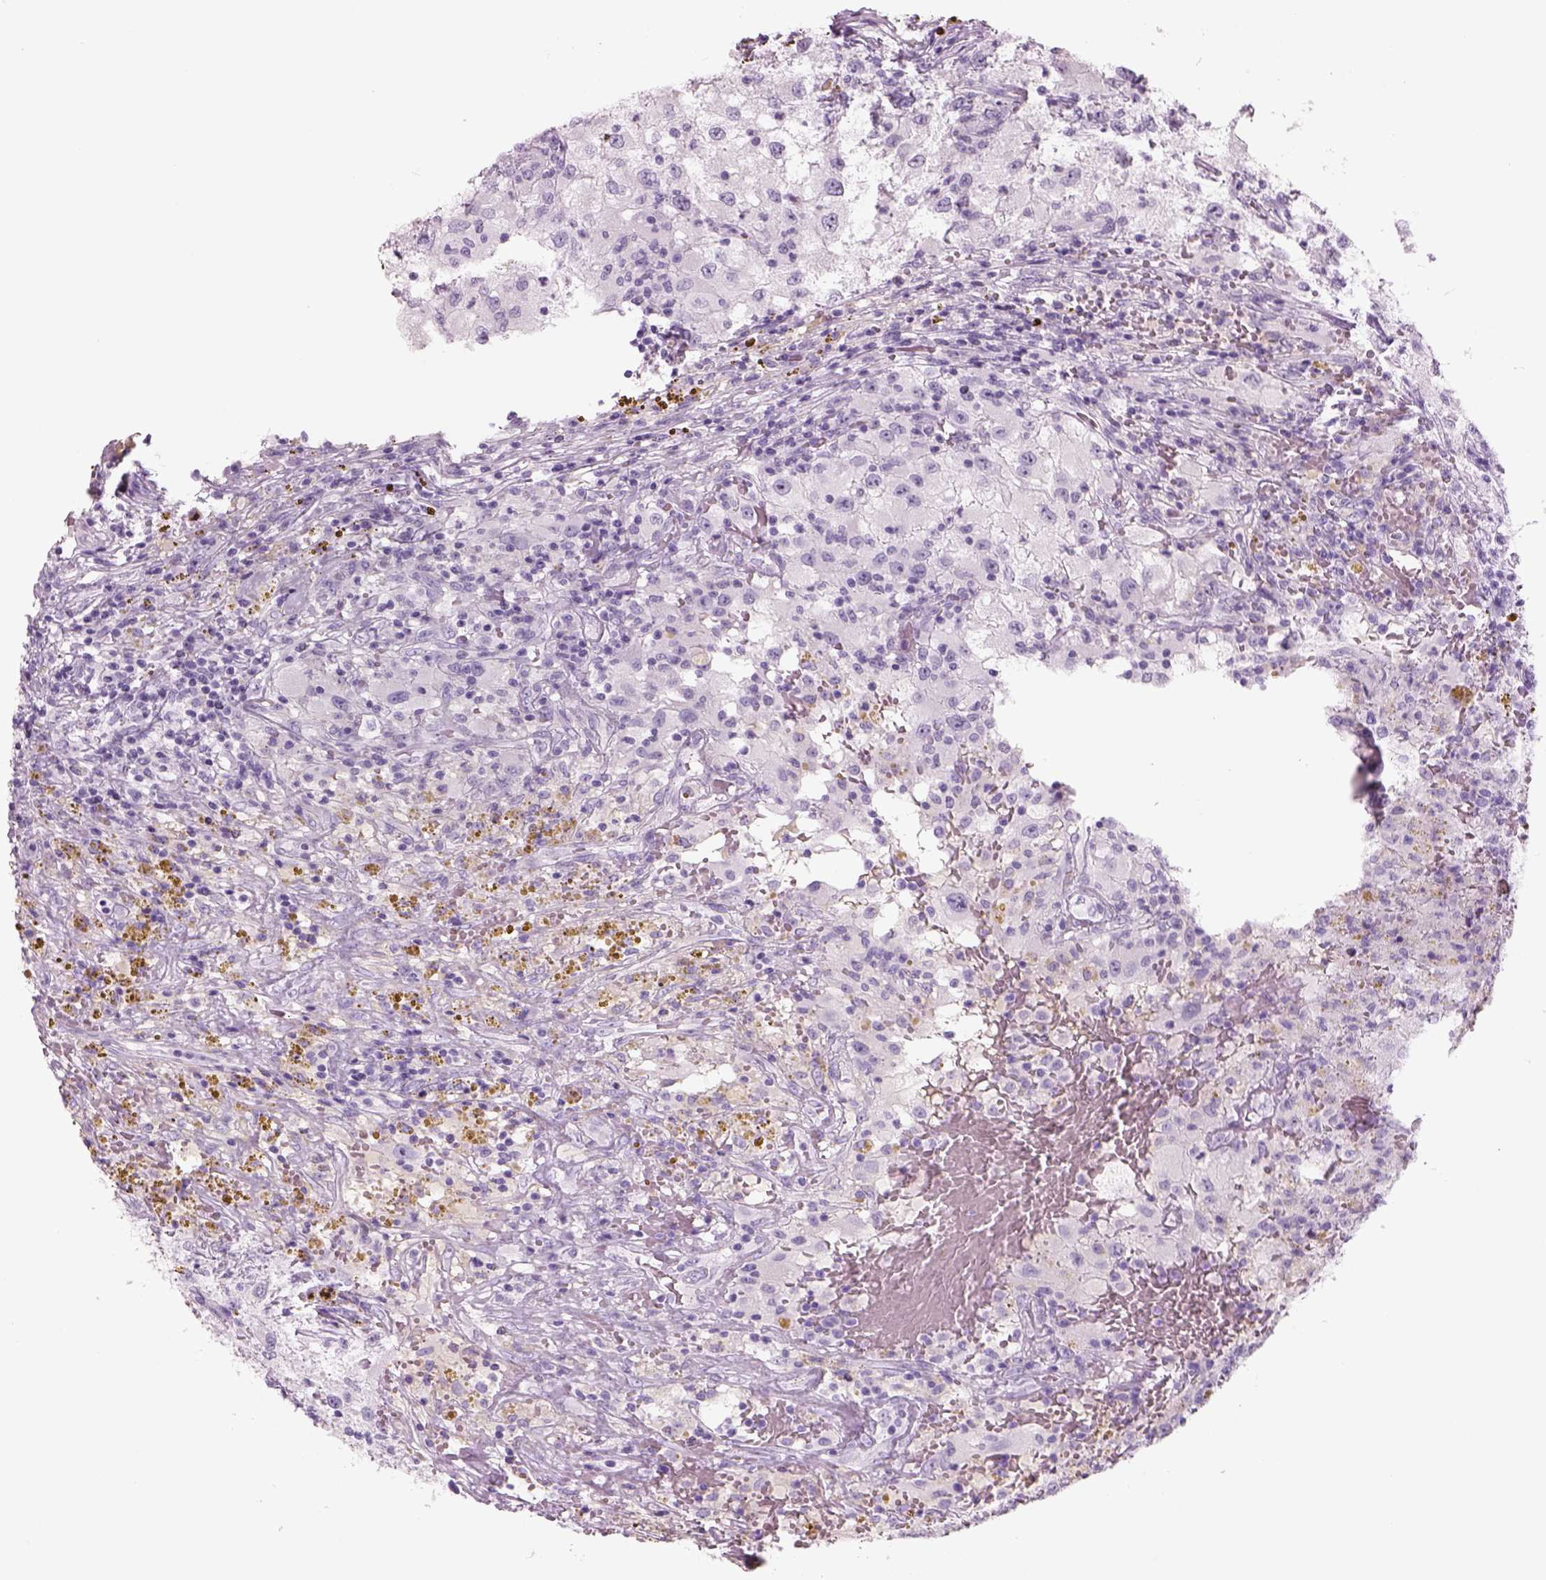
{"staining": {"intensity": "negative", "quantity": "none", "location": "none"}, "tissue": "renal cancer", "cell_type": "Tumor cells", "image_type": "cancer", "snomed": [{"axis": "morphology", "description": "Adenocarcinoma, NOS"}, {"axis": "topography", "description": "Kidney"}], "caption": "IHC photomicrograph of neoplastic tissue: human renal adenocarcinoma stained with DAB (3,3'-diaminobenzidine) shows no significant protein expression in tumor cells.", "gene": "RHO", "patient": {"sex": "female", "age": 67}}